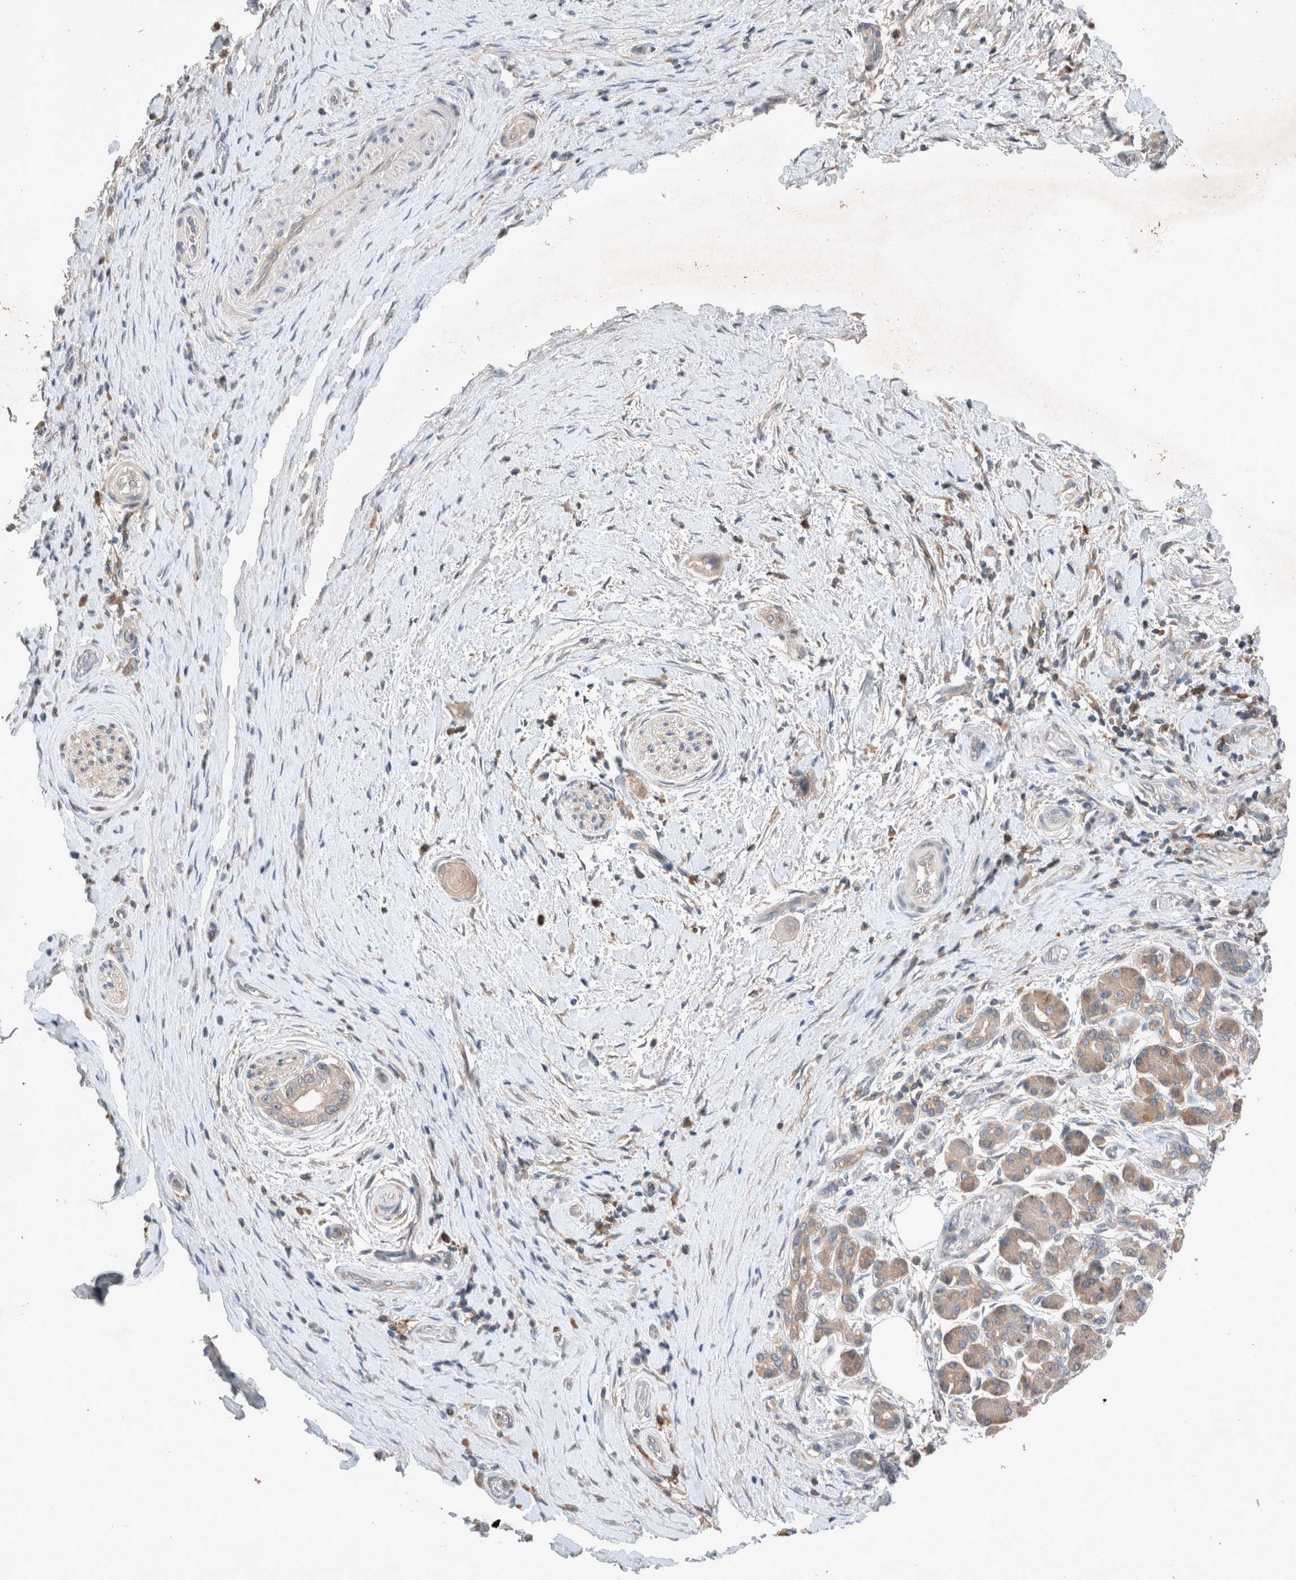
{"staining": {"intensity": "negative", "quantity": "none", "location": "none"}, "tissue": "pancreatic cancer", "cell_type": "Tumor cells", "image_type": "cancer", "snomed": [{"axis": "morphology", "description": "Adenocarcinoma, NOS"}, {"axis": "topography", "description": "Pancreas"}], "caption": "A histopathology image of human pancreatic adenocarcinoma is negative for staining in tumor cells. (DAB immunohistochemistry with hematoxylin counter stain).", "gene": "UGCG", "patient": {"sex": "male", "age": 58}}